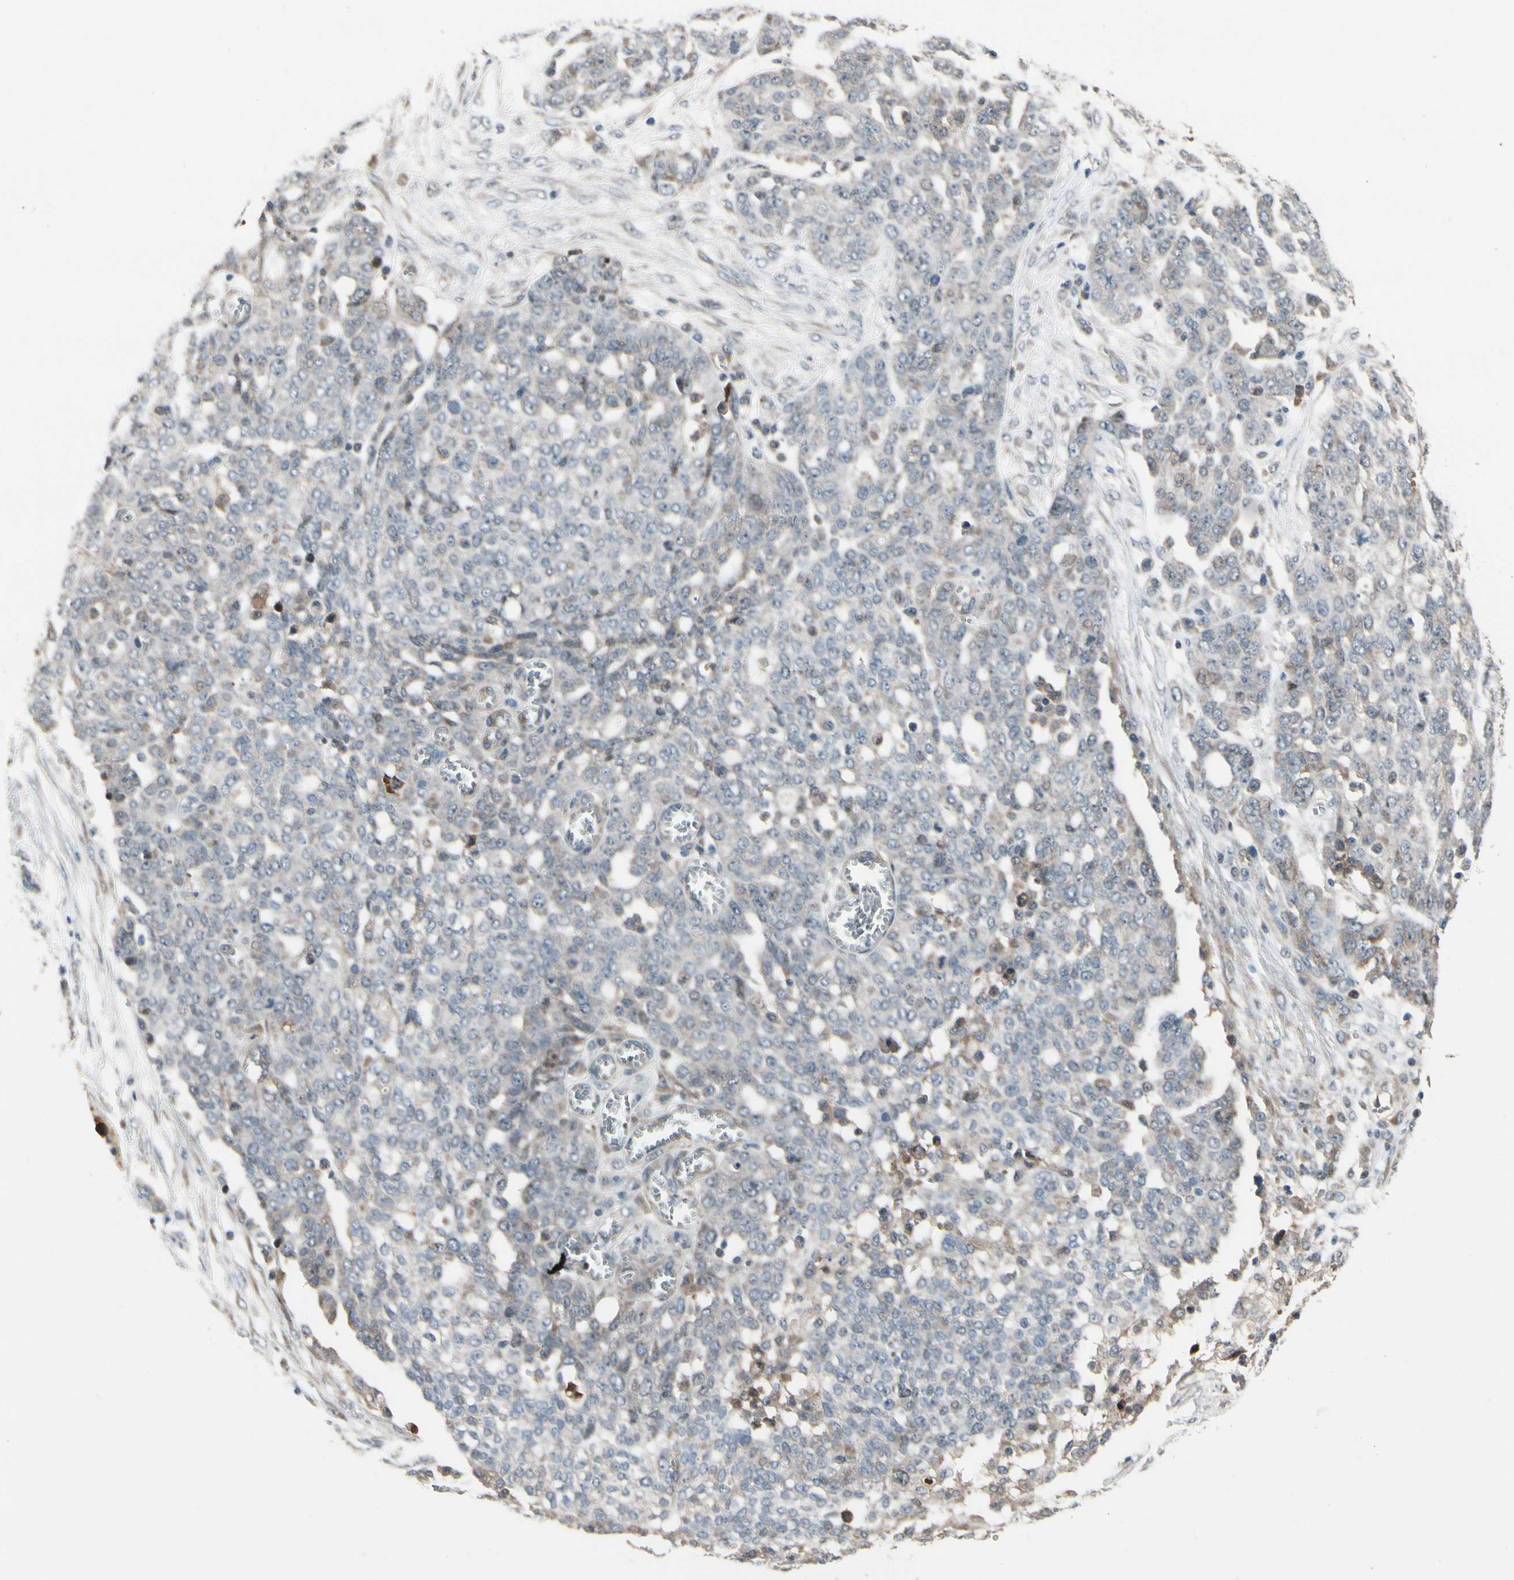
{"staining": {"intensity": "weak", "quantity": "<25%", "location": "cytoplasmic/membranous"}, "tissue": "ovarian cancer", "cell_type": "Tumor cells", "image_type": "cancer", "snomed": [{"axis": "morphology", "description": "Cystadenocarcinoma, serous, NOS"}, {"axis": "topography", "description": "Soft tissue"}, {"axis": "topography", "description": "Ovary"}], "caption": "Image shows no significant protein staining in tumor cells of ovarian cancer (serous cystadenocarcinoma).", "gene": "SNX29", "patient": {"sex": "female", "age": 57}}